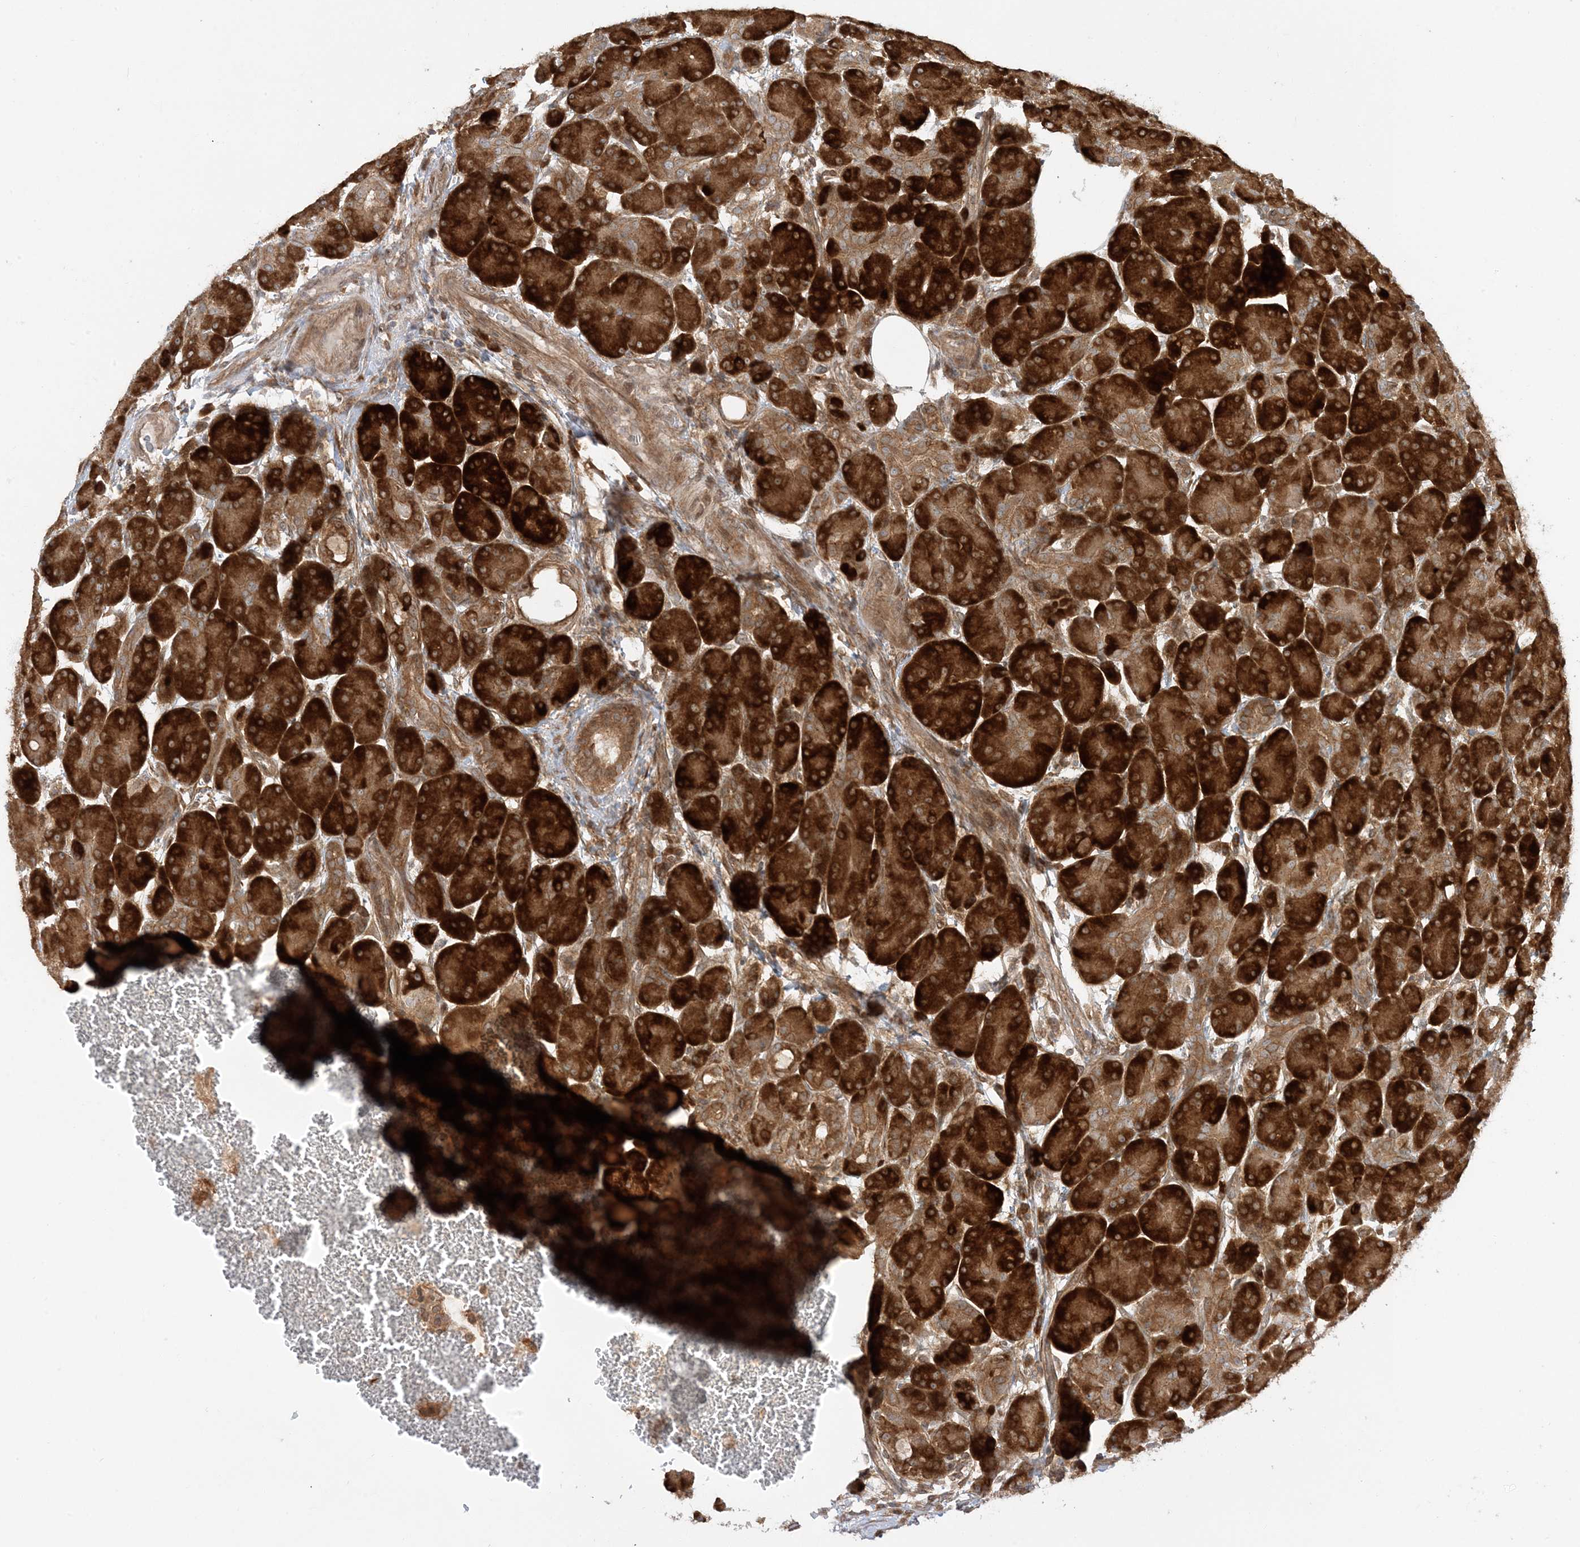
{"staining": {"intensity": "strong", "quantity": ">75%", "location": "cytoplasmic/membranous"}, "tissue": "pancreas", "cell_type": "Exocrine glandular cells", "image_type": "normal", "snomed": [{"axis": "morphology", "description": "Normal tissue, NOS"}, {"axis": "topography", "description": "Pancreas"}], "caption": "A high-resolution photomicrograph shows immunohistochemistry staining of unremarkable pancreas, which shows strong cytoplasmic/membranous positivity in approximately >75% of exocrine glandular cells. The staining was performed using DAB (3,3'-diaminobenzidine), with brown indicating positive protein expression. Nuclei are stained blue with hematoxylin.", "gene": "SCARF2", "patient": {"sex": "male", "age": 63}}